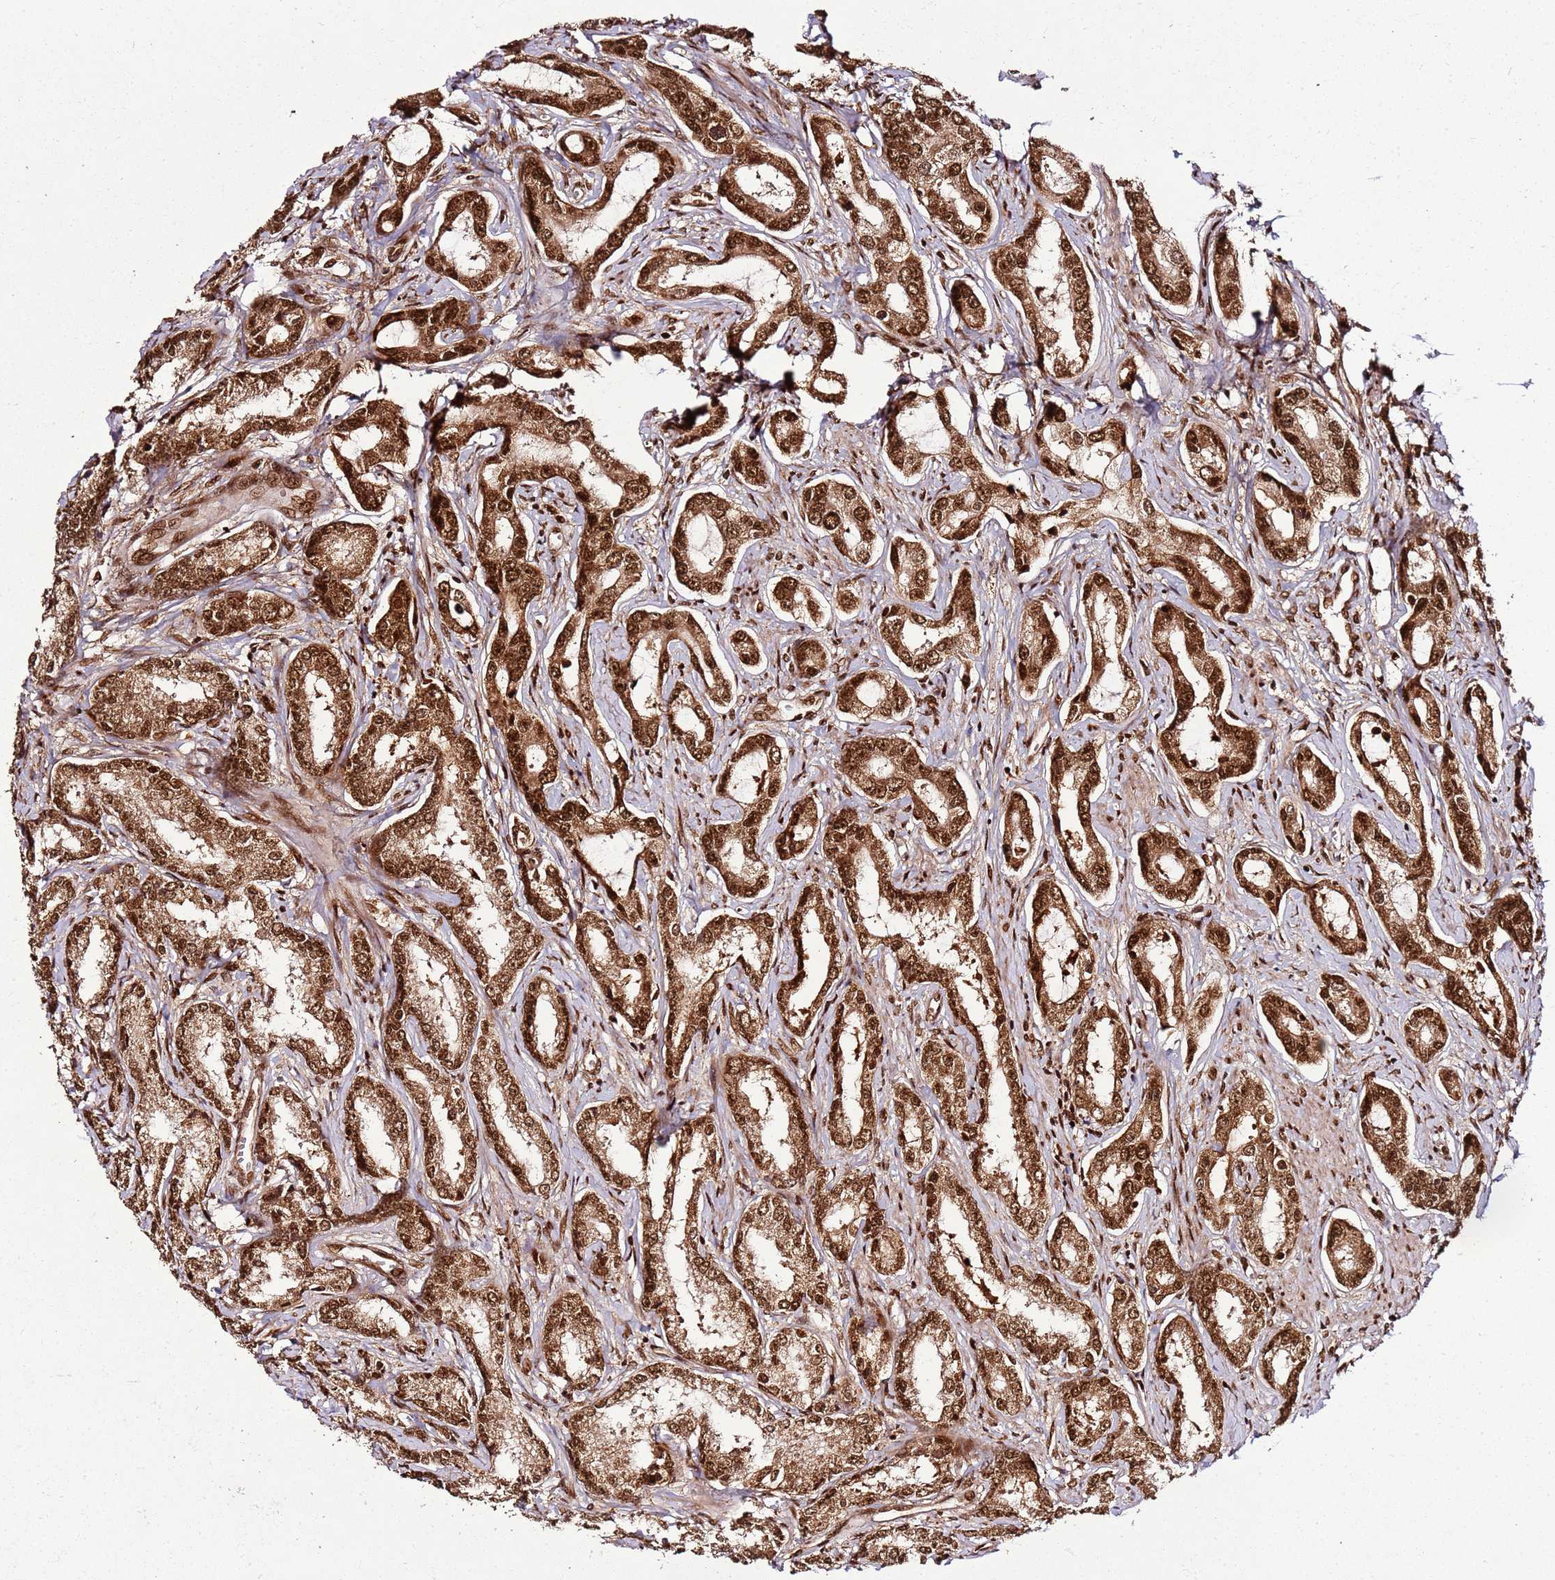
{"staining": {"intensity": "strong", "quantity": ">75%", "location": "cytoplasmic/membranous,nuclear"}, "tissue": "prostate cancer", "cell_type": "Tumor cells", "image_type": "cancer", "snomed": [{"axis": "morphology", "description": "Adenocarcinoma, Low grade"}, {"axis": "topography", "description": "Prostate"}], "caption": "High-magnification brightfield microscopy of prostate cancer stained with DAB (3,3'-diaminobenzidine) (brown) and counterstained with hematoxylin (blue). tumor cells exhibit strong cytoplasmic/membranous and nuclear positivity is seen in about>75% of cells.", "gene": "XRN2", "patient": {"sex": "male", "age": 68}}